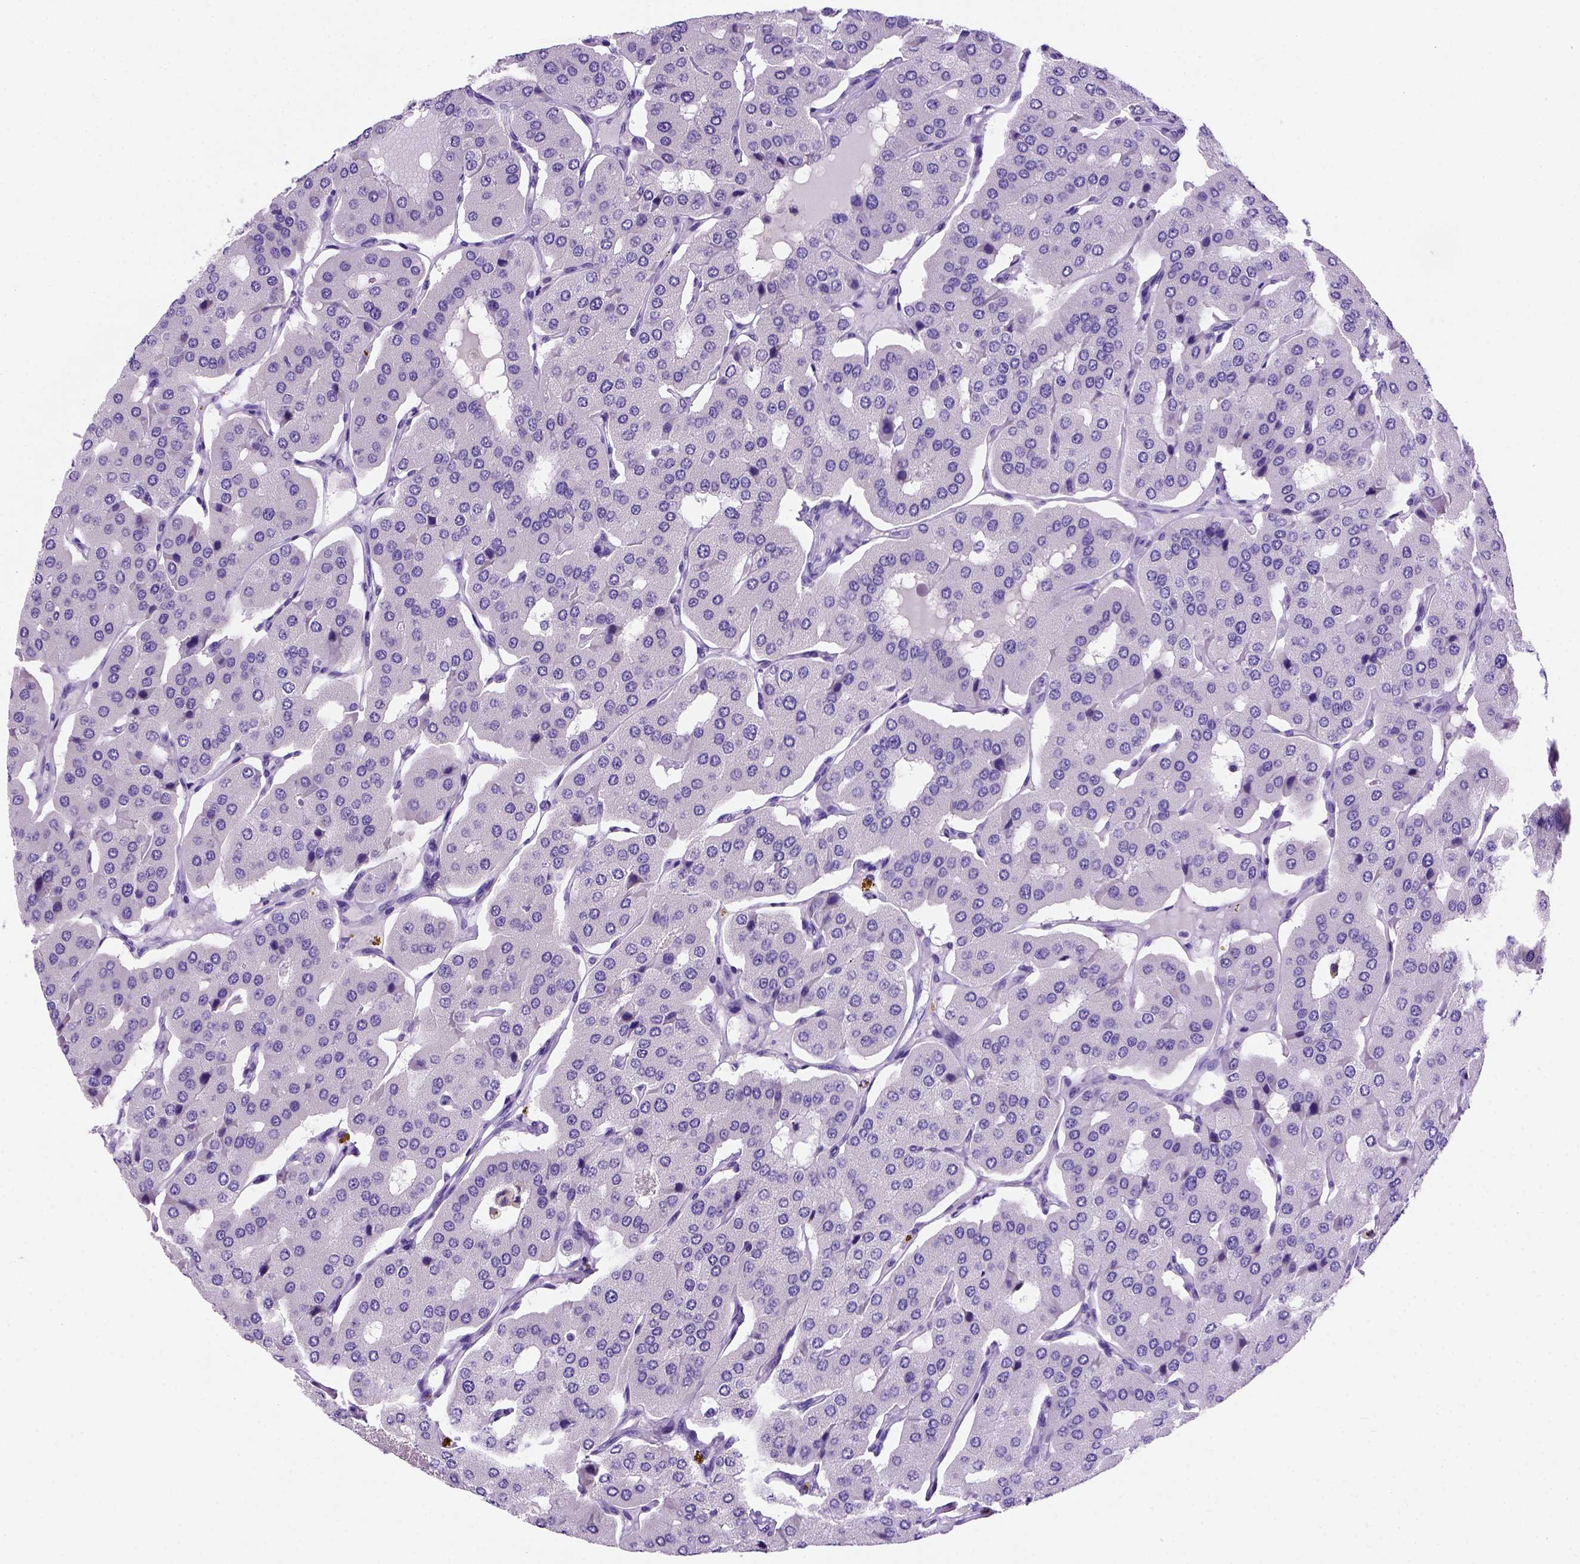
{"staining": {"intensity": "negative", "quantity": "none", "location": "none"}, "tissue": "parathyroid gland", "cell_type": "Glandular cells", "image_type": "normal", "snomed": [{"axis": "morphology", "description": "Normal tissue, NOS"}, {"axis": "morphology", "description": "Adenoma, NOS"}, {"axis": "topography", "description": "Parathyroid gland"}], "caption": "IHC of benign parathyroid gland exhibits no positivity in glandular cells. Nuclei are stained in blue.", "gene": "FOXI1", "patient": {"sex": "female", "age": 86}}